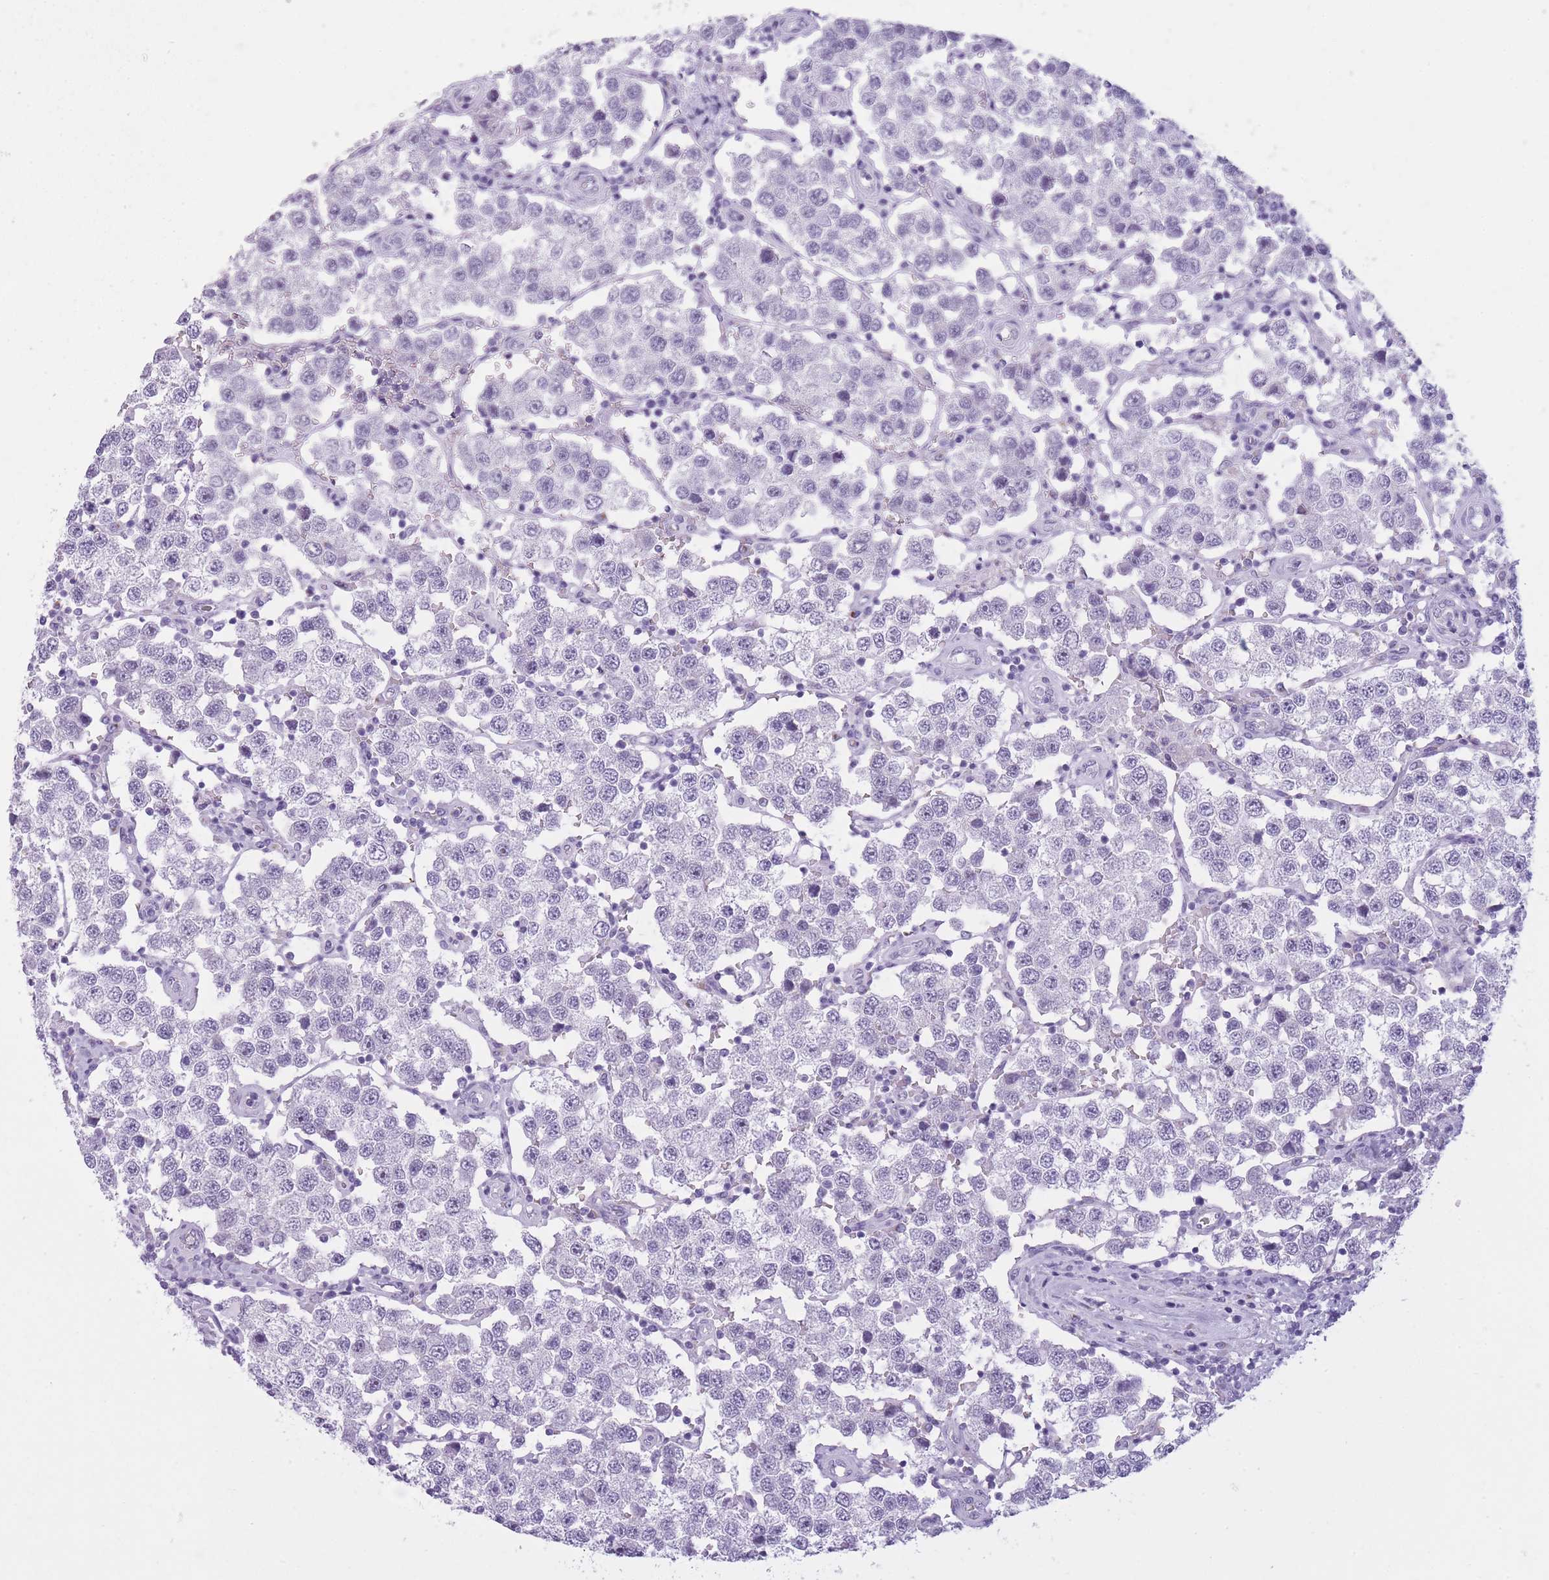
{"staining": {"intensity": "negative", "quantity": "none", "location": "none"}, "tissue": "testis cancer", "cell_type": "Tumor cells", "image_type": "cancer", "snomed": [{"axis": "morphology", "description": "Seminoma, NOS"}, {"axis": "topography", "description": "Testis"}], "caption": "Immunohistochemical staining of testis cancer displays no significant staining in tumor cells.", "gene": "GOLGA6D", "patient": {"sex": "male", "age": 37}}